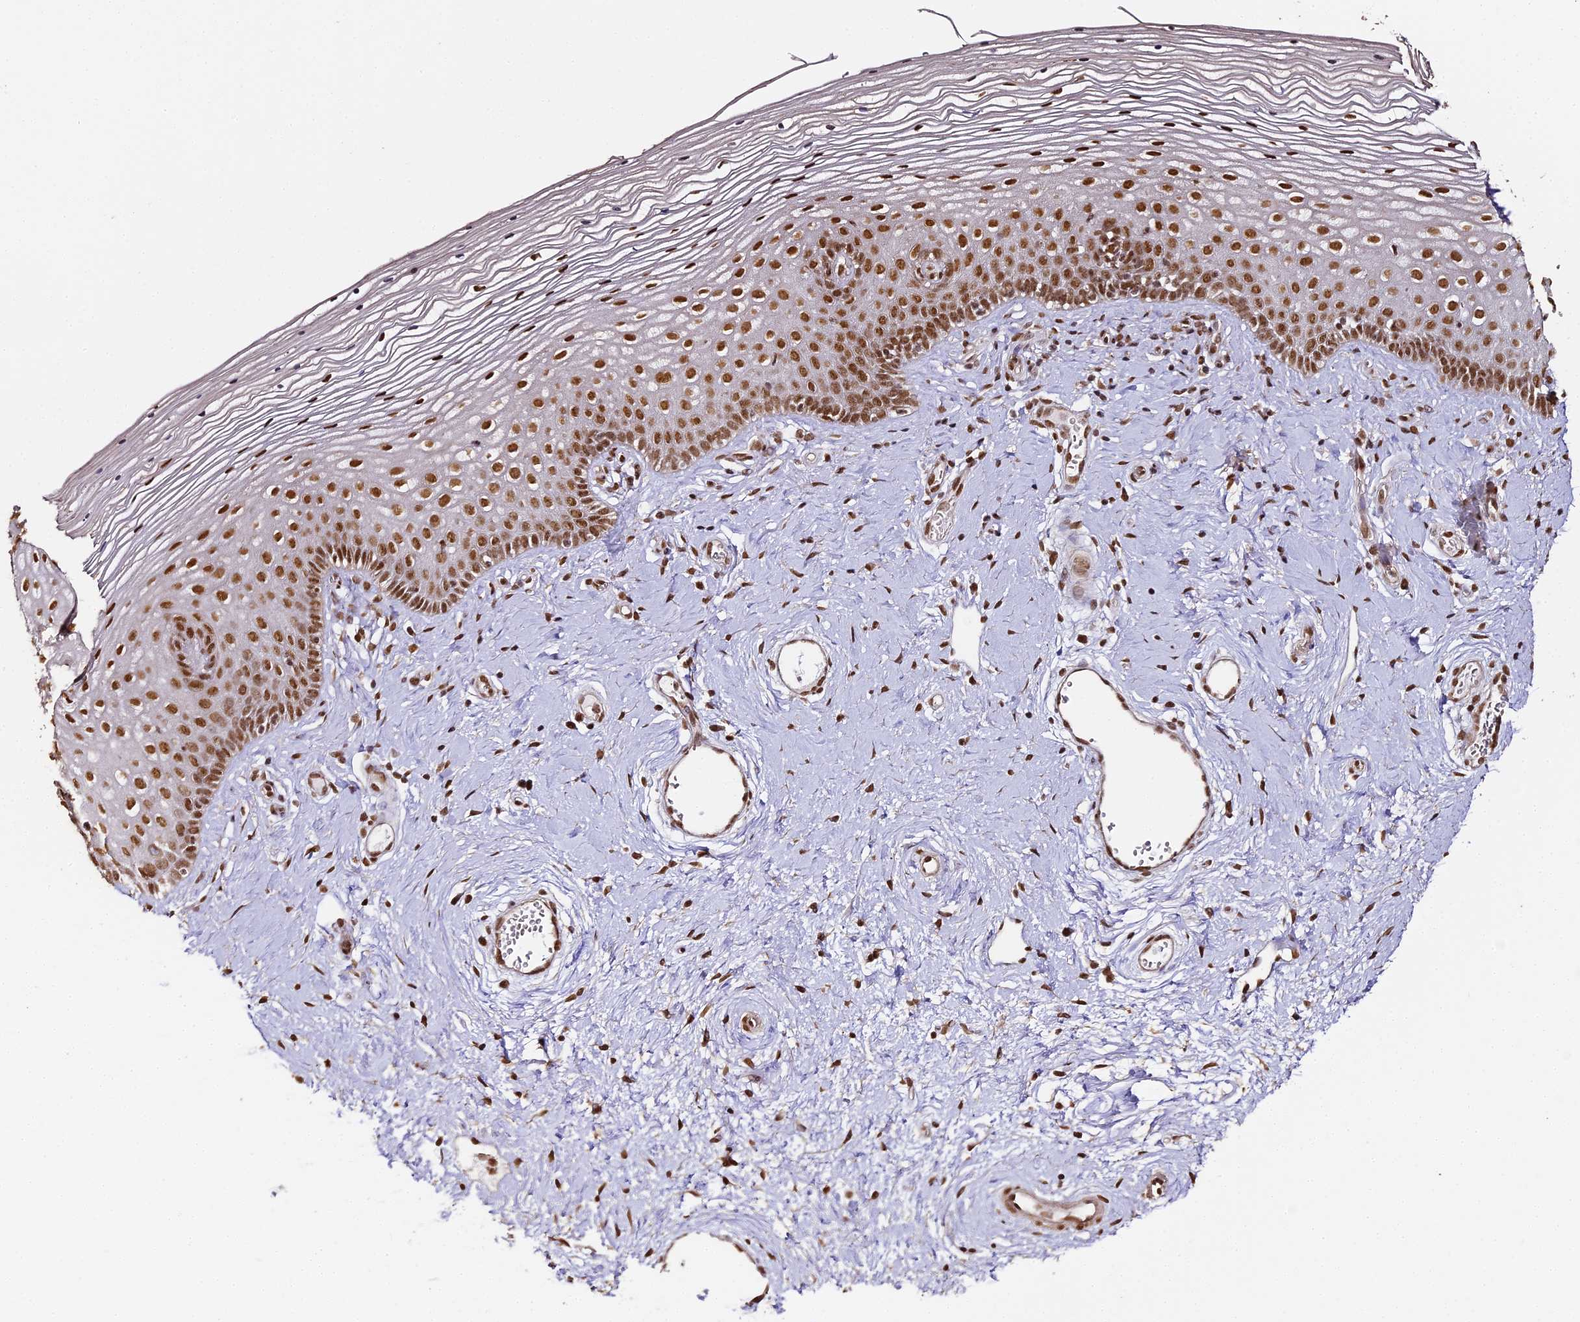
{"staining": {"intensity": "strong", "quantity": ">75%", "location": "nuclear"}, "tissue": "vagina", "cell_type": "Squamous epithelial cells", "image_type": "normal", "snomed": [{"axis": "morphology", "description": "Normal tissue, NOS"}, {"axis": "topography", "description": "Vagina"}], "caption": "High-power microscopy captured an immunohistochemistry micrograph of unremarkable vagina, revealing strong nuclear staining in about >75% of squamous epithelial cells. Ihc stains the protein in brown and the nuclei are stained blue.", "gene": "HNRNPA1", "patient": {"sex": "female", "age": 46}}